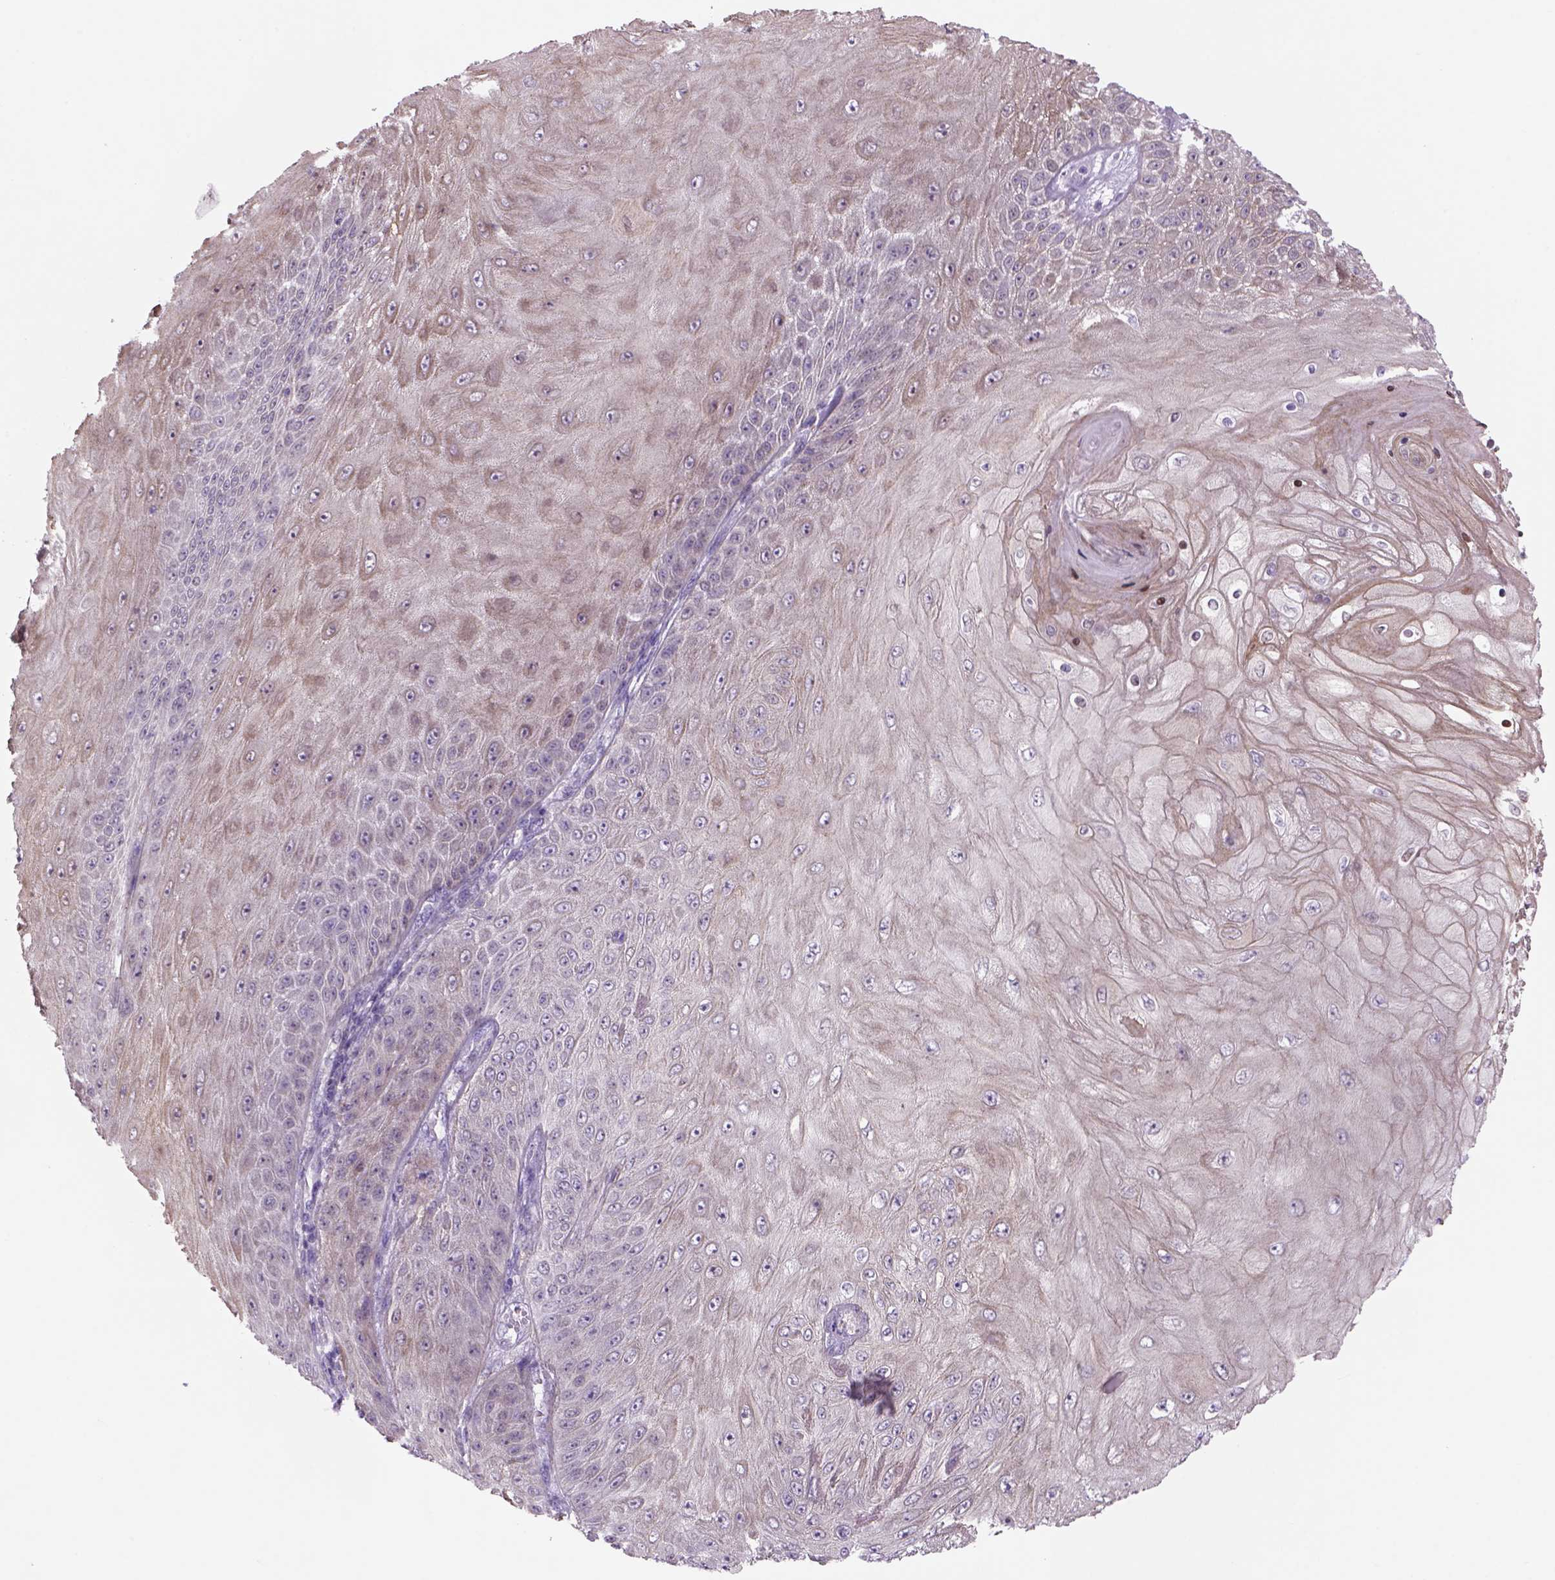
{"staining": {"intensity": "weak", "quantity": ">75%", "location": "cytoplasmic/membranous,nuclear"}, "tissue": "skin cancer", "cell_type": "Tumor cells", "image_type": "cancer", "snomed": [{"axis": "morphology", "description": "Squamous cell carcinoma, NOS"}, {"axis": "topography", "description": "Skin"}], "caption": "Human squamous cell carcinoma (skin) stained with a protein marker exhibits weak staining in tumor cells.", "gene": "ADGRV1", "patient": {"sex": "male", "age": 62}}